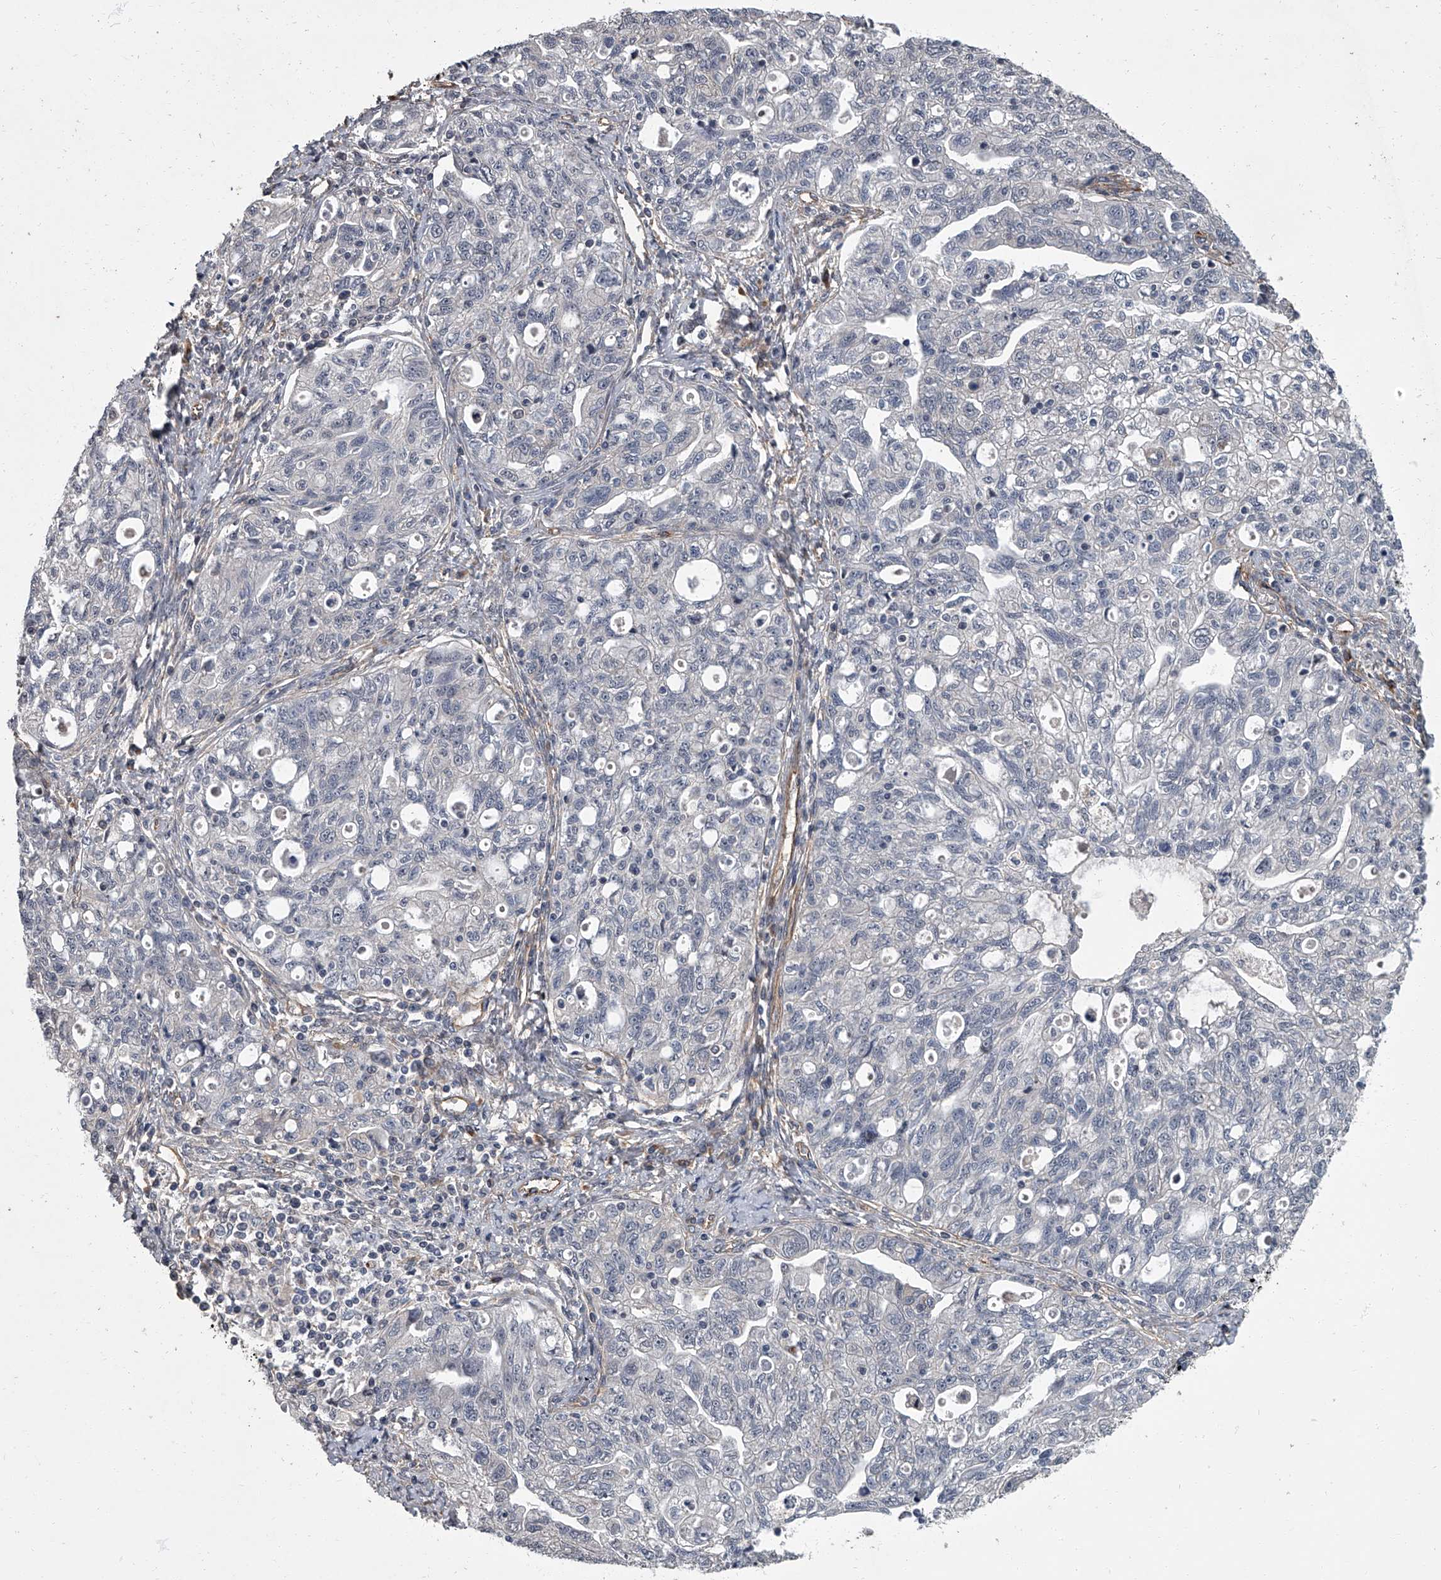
{"staining": {"intensity": "negative", "quantity": "none", "location": "none"}, "tissue": "ovarian cancer", "cell_type": "Tumor cells", "image_type": "cancer", "snomed": [{"axis": "morphology", "description": "Carcinoma, NOS"}, {"axis": "morphology", "description": "Cystadenocarcinoma, serous, NOS"}, {"axis": "topography", "description": "Ovary"}], "caption": "High power microscopy photomicrograph of an immunohistochemistry (IHC) histopathology image of ovarian cancer (carcinoma), revealing no significant staining in tumor cells. The staining is performed using DAB (3,3'-diaminobenzidine) brown chromogen with nuclei counter-stained in using hematoxylin.", "gene": "SIRT4", "patient": {"sex": "female", "age": 69}}